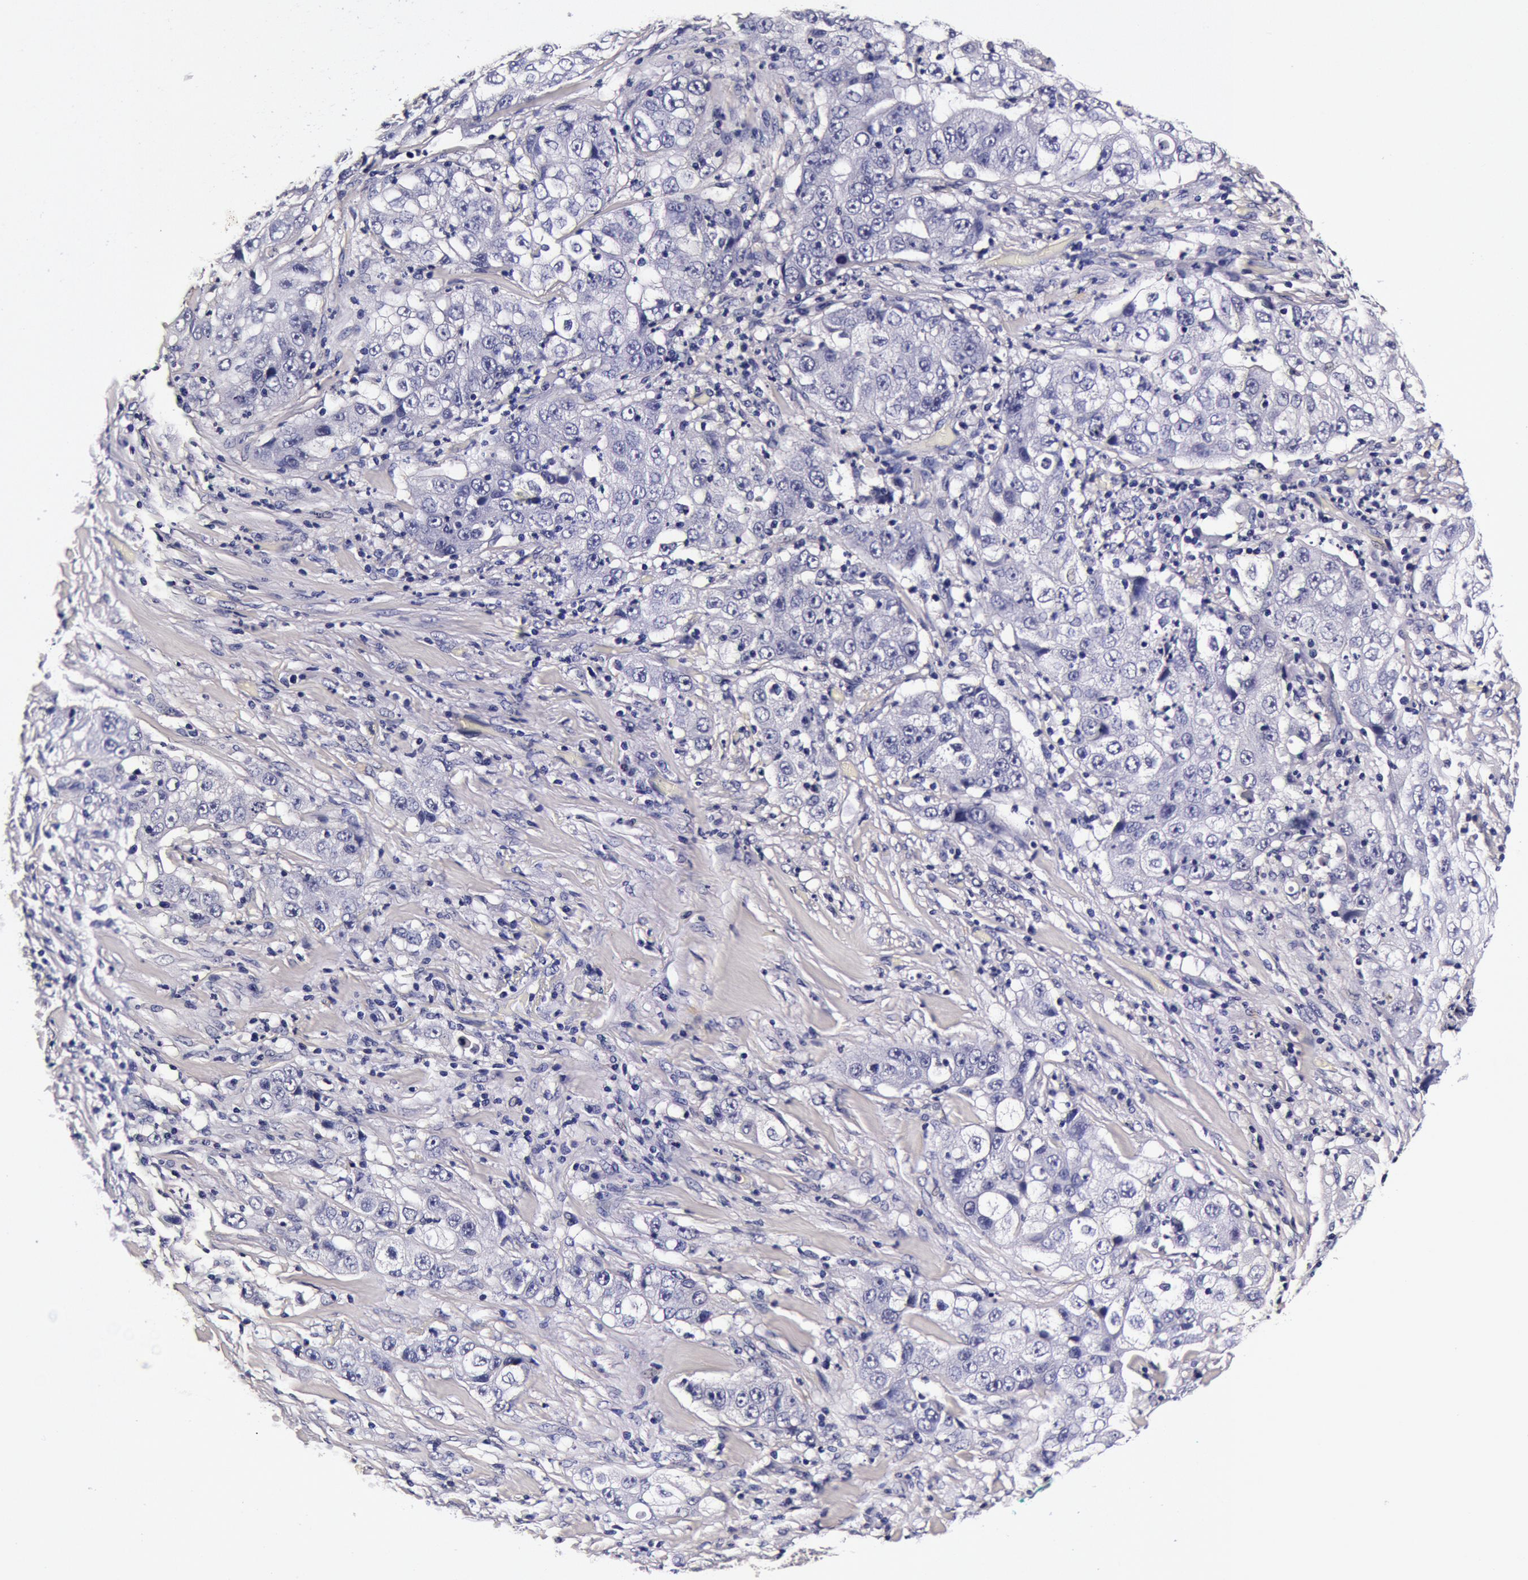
{"staining": {"intensity": "negative", "quantity": "none", "location": "none"}, "tissue": "lung cancer", "cell_type": "Tumor cells", "image_type": "cancer", "snomed": [{"axis": "morphology", "description": "Squamous cell carcinoma, NOS"}, {"axis": "topography", "description": "Lung"}], "caption": "This is an IHC micrograph of human squamous cell carcinoma (lung). There is no staining in tumor cells.", "gene": "CCDC22", "patient": {"sex": "male", "age": 64}}